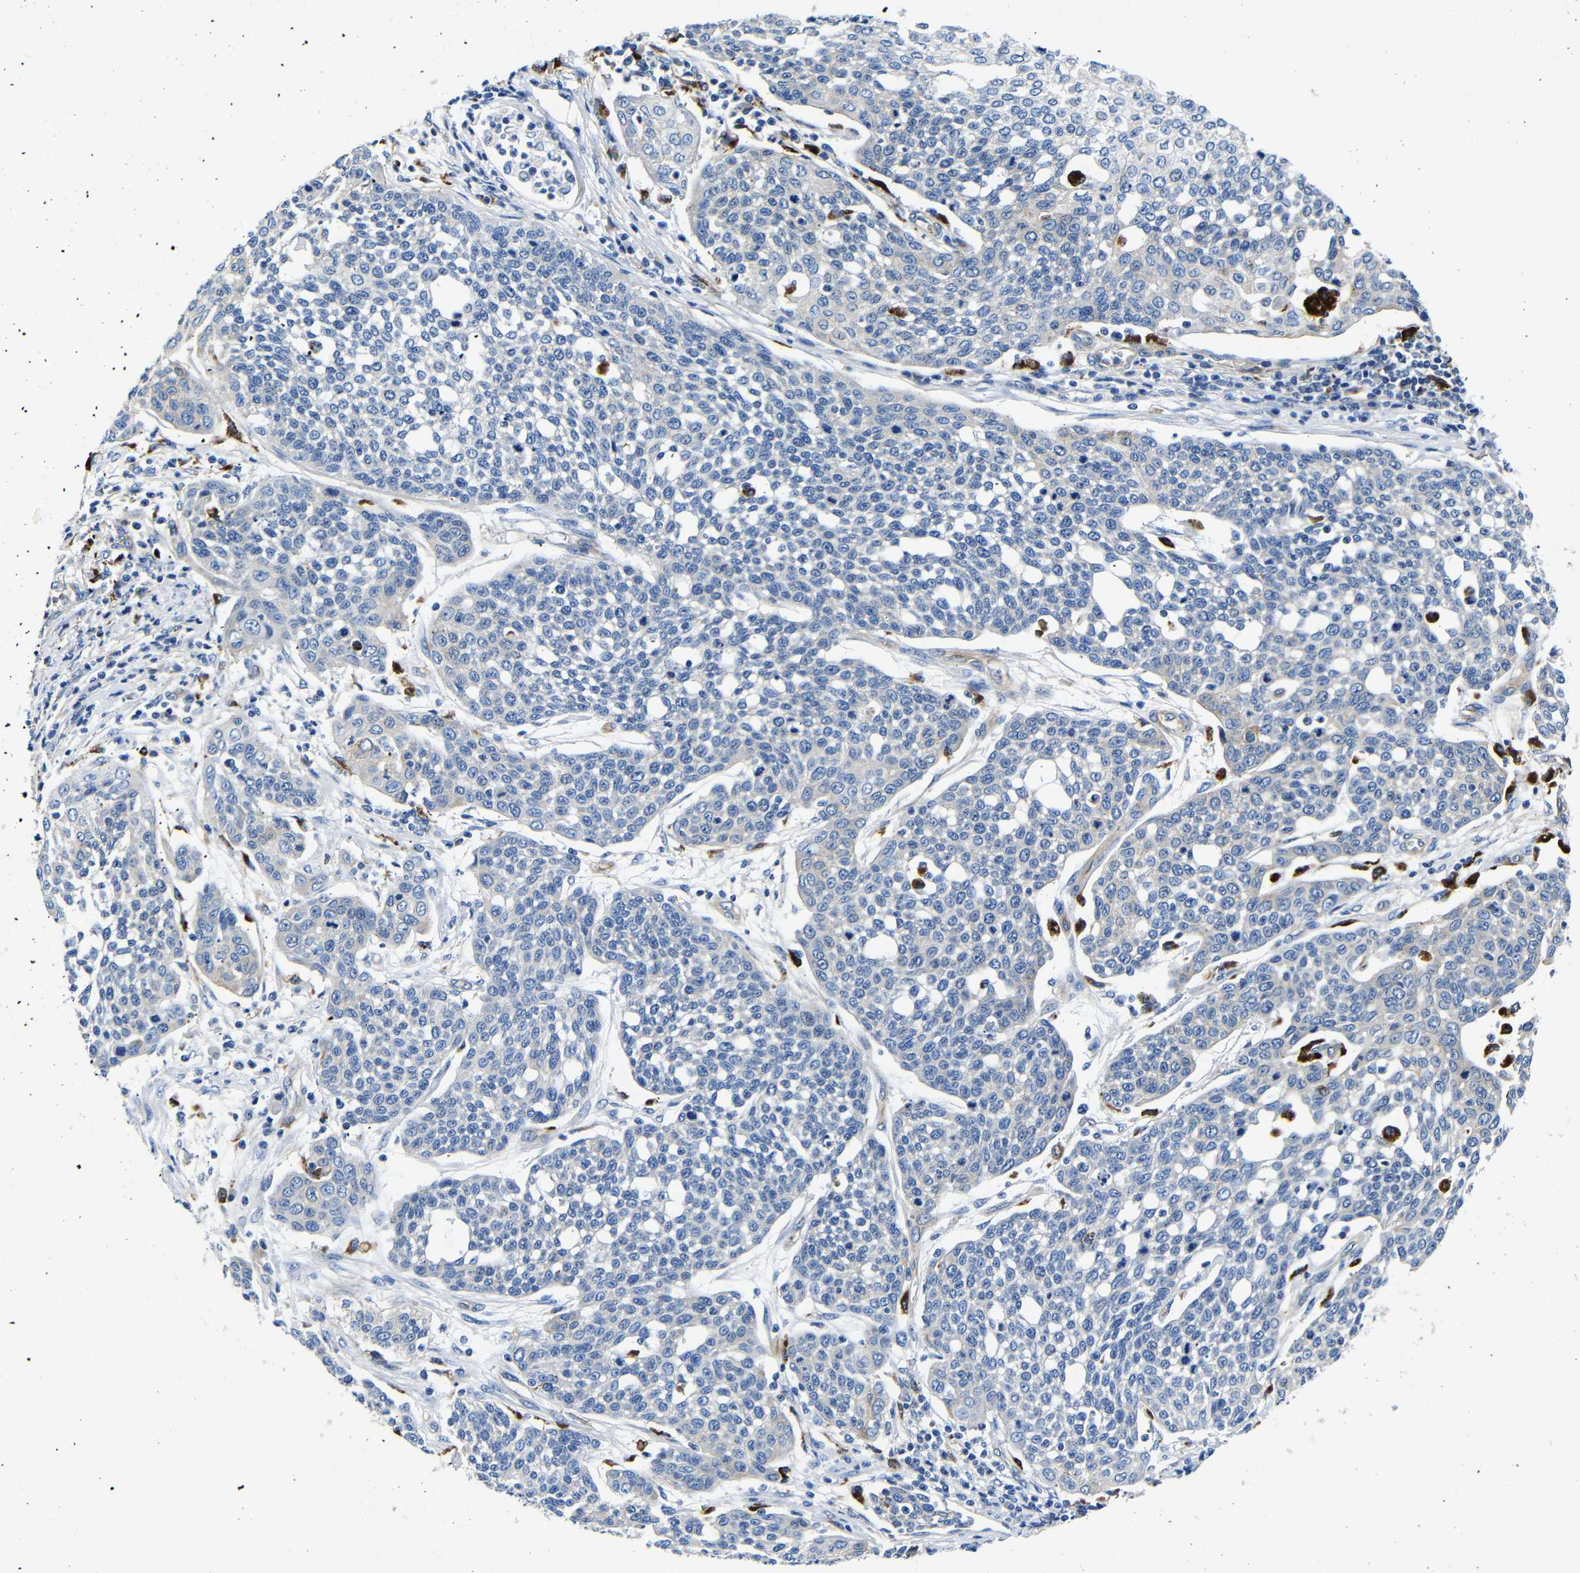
{"staining": {"intensity": "negative", "quantity": "none", "location": "none"}, "tissue": "cervical cancer", "cell_type": "Tumor cells", "image_type": "cancer", "snomed": [{"axis": "morphology", "description": "Squamous cell carcinoma, NOS"}, {"axis": "topography", "description": "Cervix"}], "caption": "High magnification brightfield microscopy of cervical squamous cell carcinoma stained with DAB (3,3'-diaminobenzidine) (brown) and counterstained with hematoxylin (blue): tumor cells show no significant staining.", "gene": "GIMAP2", "patient": {"sex": "female", "age": 34}}